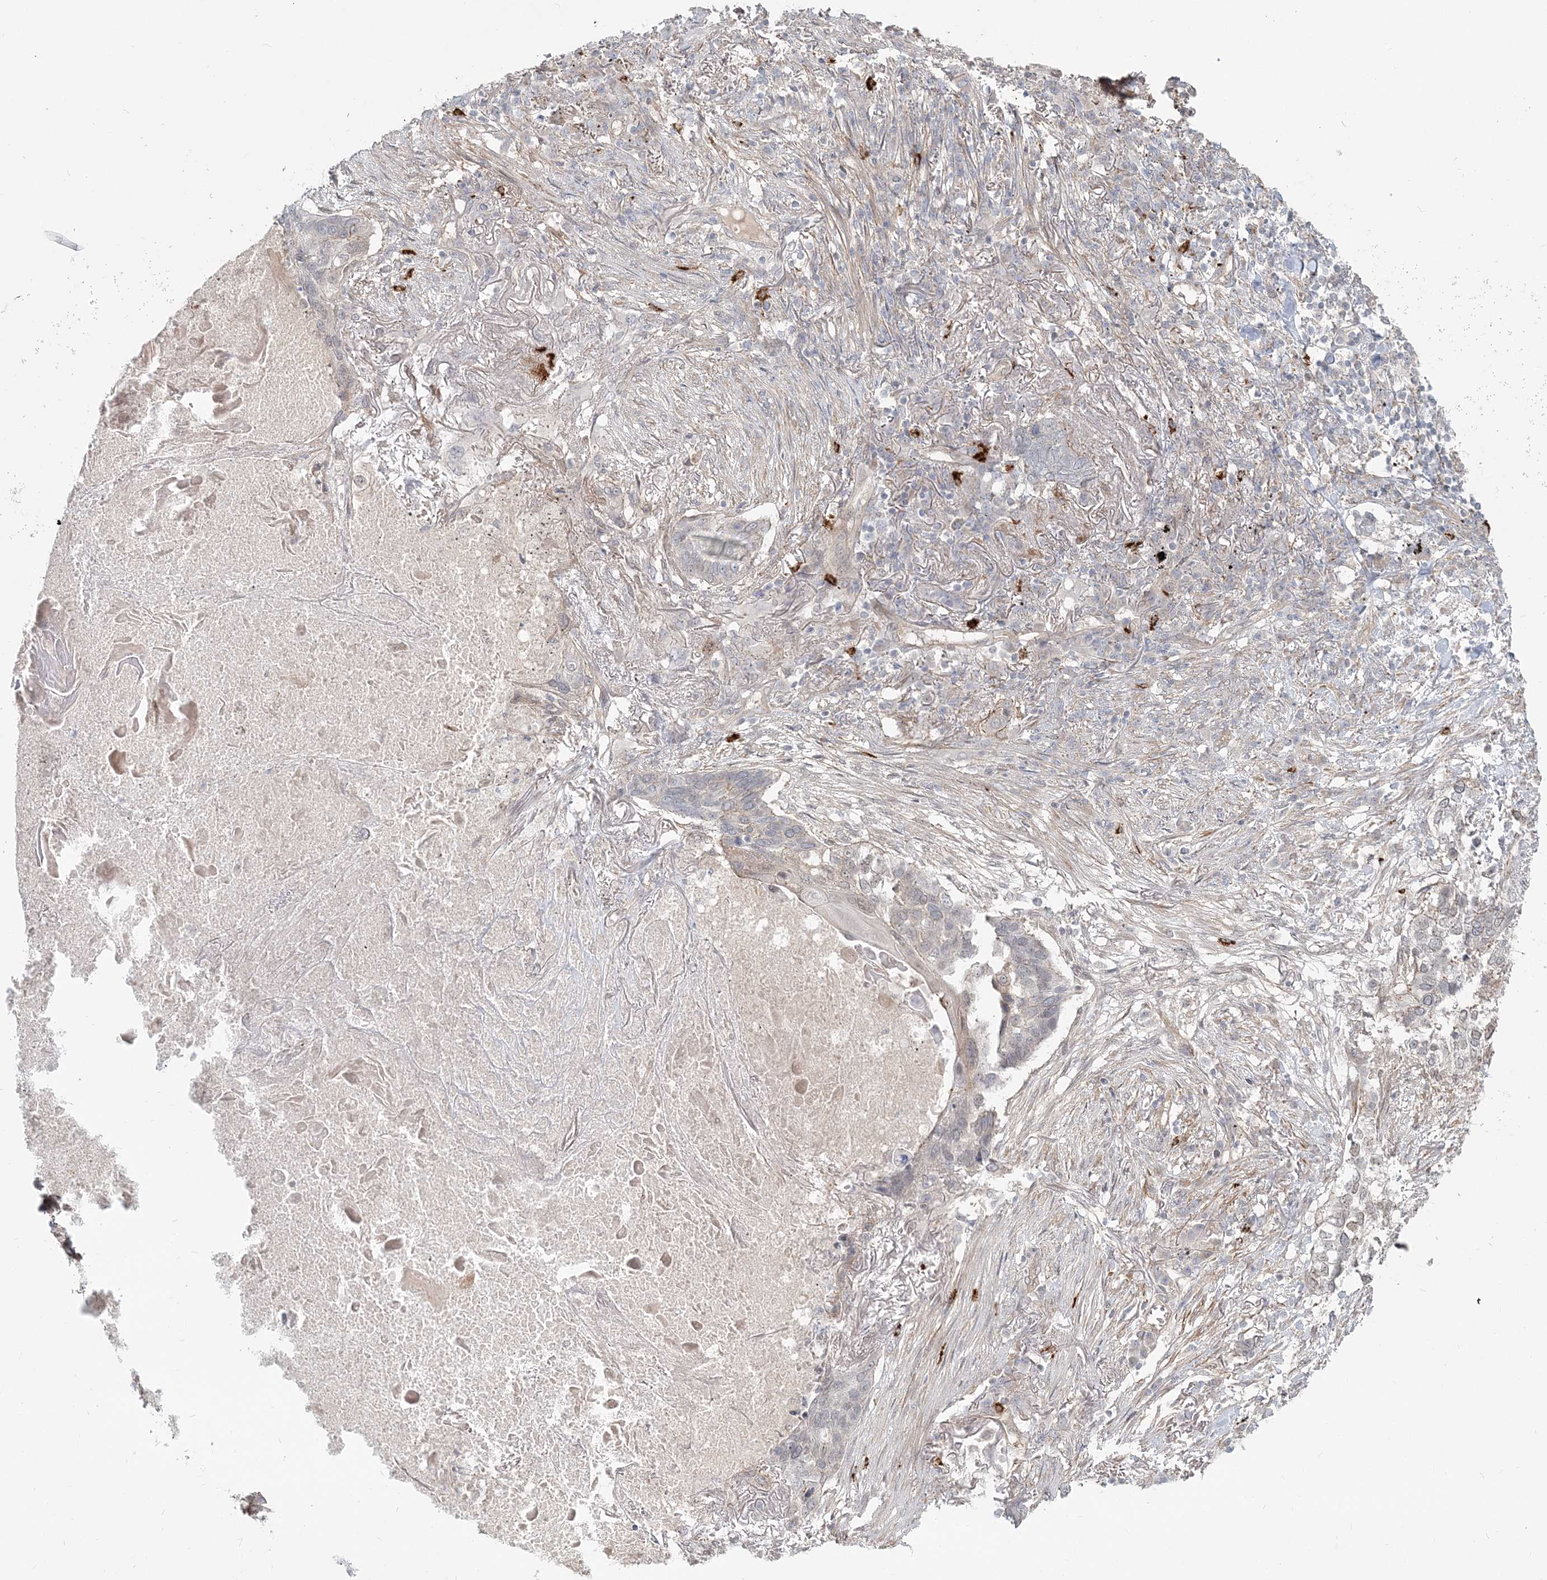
{"staining": {"intensity": "negative", "quantity": "none", "location": "none"}, "tissue": "lung cancer", "cell_type": "Tumor cells", "image_type": "cancer", "snomed": [{"axis": "morphology", "description": "Squamous cell carcinoma, NOS"}, {"axis": "topography", "description": "Lung"}], "caption": "This image is of squamous cell carcinoma (lung) stained with immunohistochemistry to label a protein in brown with the nuclei are counter-stained blue. There is no expression in tumor cells.", "gene": "SH3PXD2A", "patient": {"sex": "female", "age": 63}}